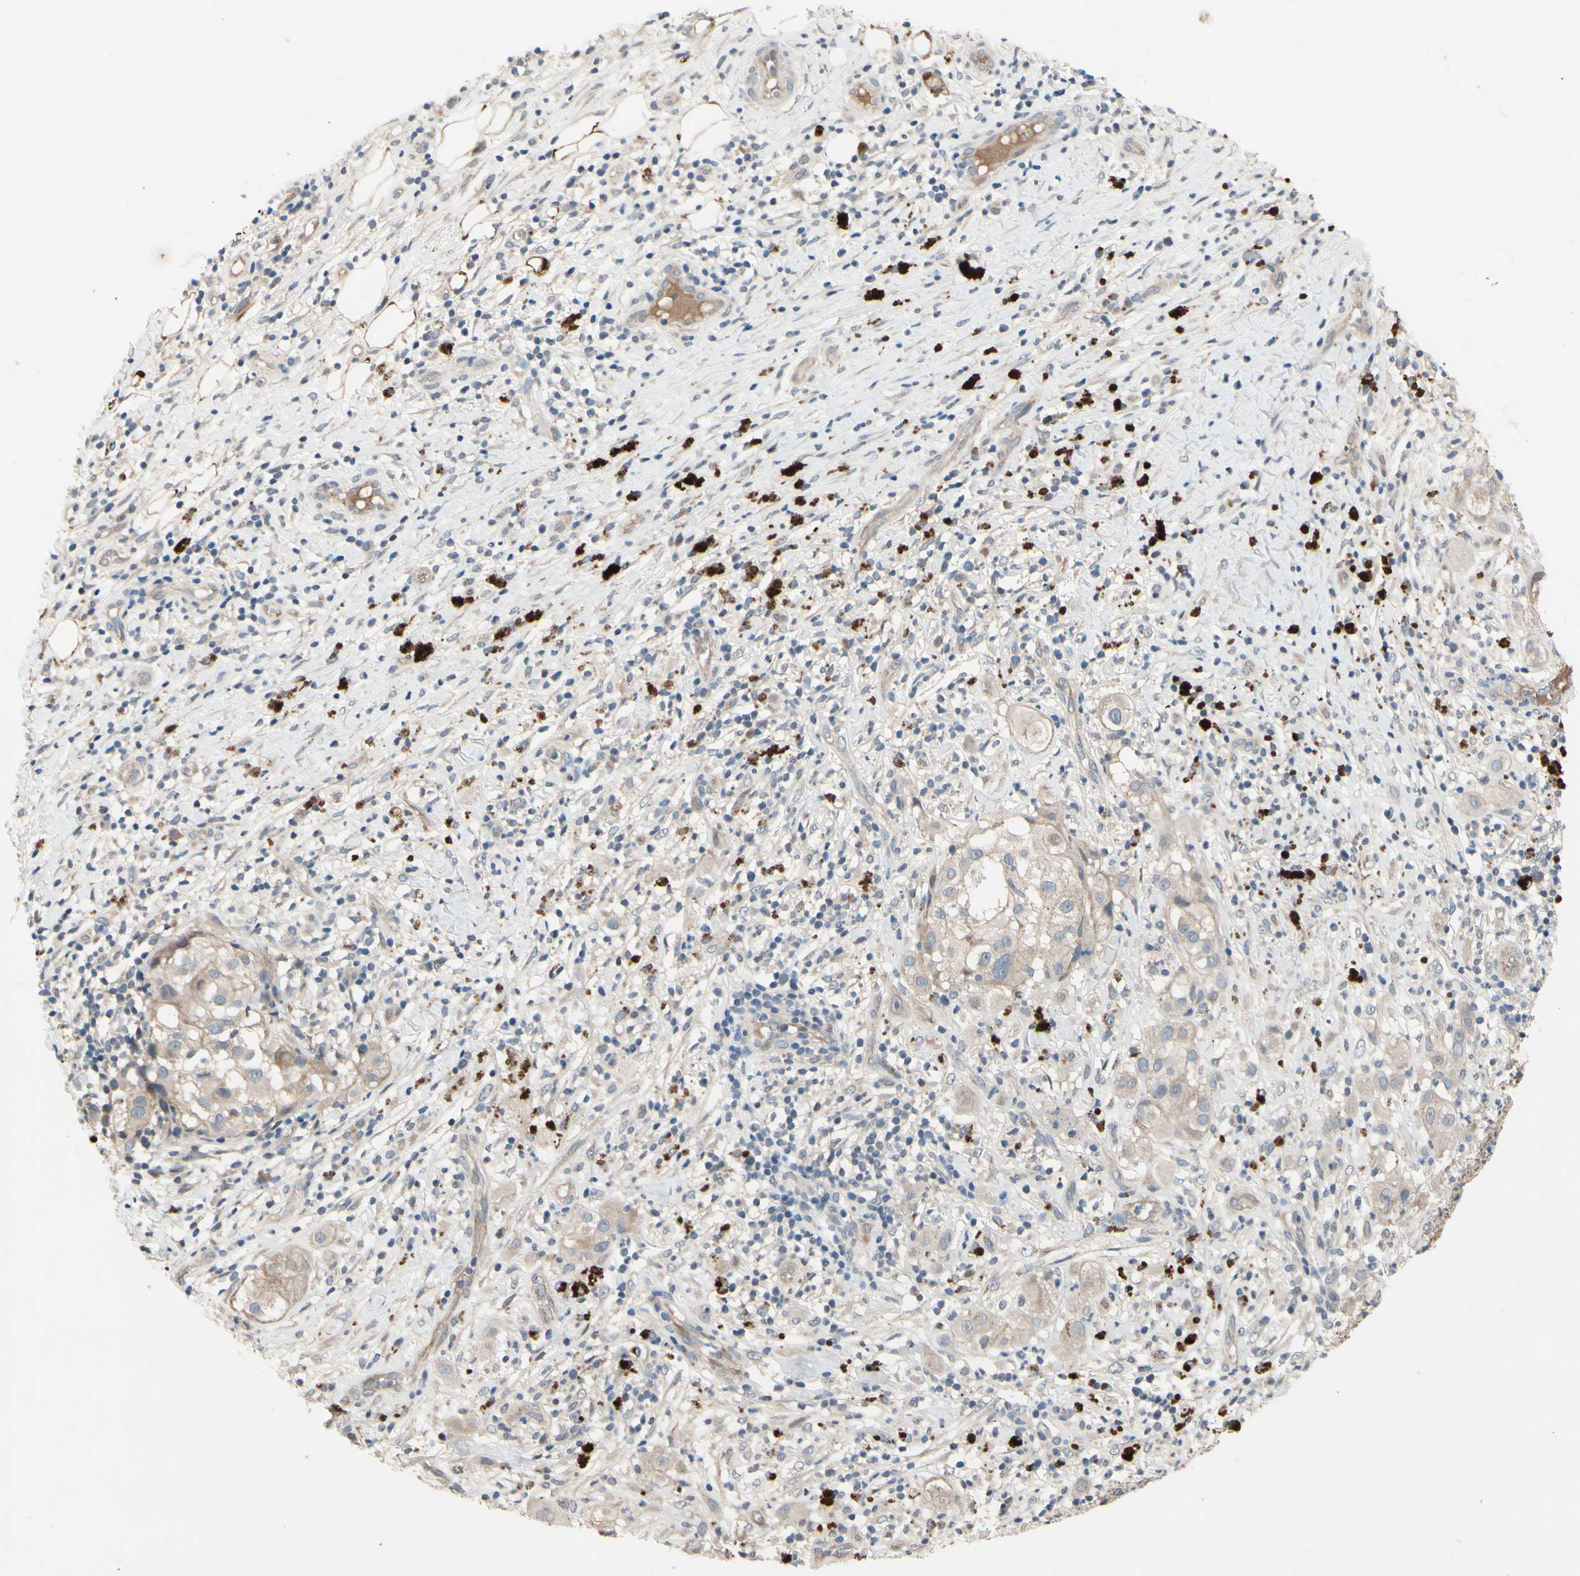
{"staining": {"intensity": "weak", "quantity": "25%-75%", "location": "cytoplasmic/membranous"}, "tissue": "melanoma", "cell_type": "Tumor cells", "image_type": "cancer", "snomed": [{"axis": "morphology", "description": "Necrosis, NOS"}, {"axis": "morphology", "description": "Malignant melanoma, NOS"}, {"axis": "topography", "description": "Skin"}], "caption": "A brown stain labels weak cytoplasmic/membranous staining of a protein in malignant melanoma tumor cells.", "gene": "ICAM5", "patient": {"sex": "female", "age": 87}}